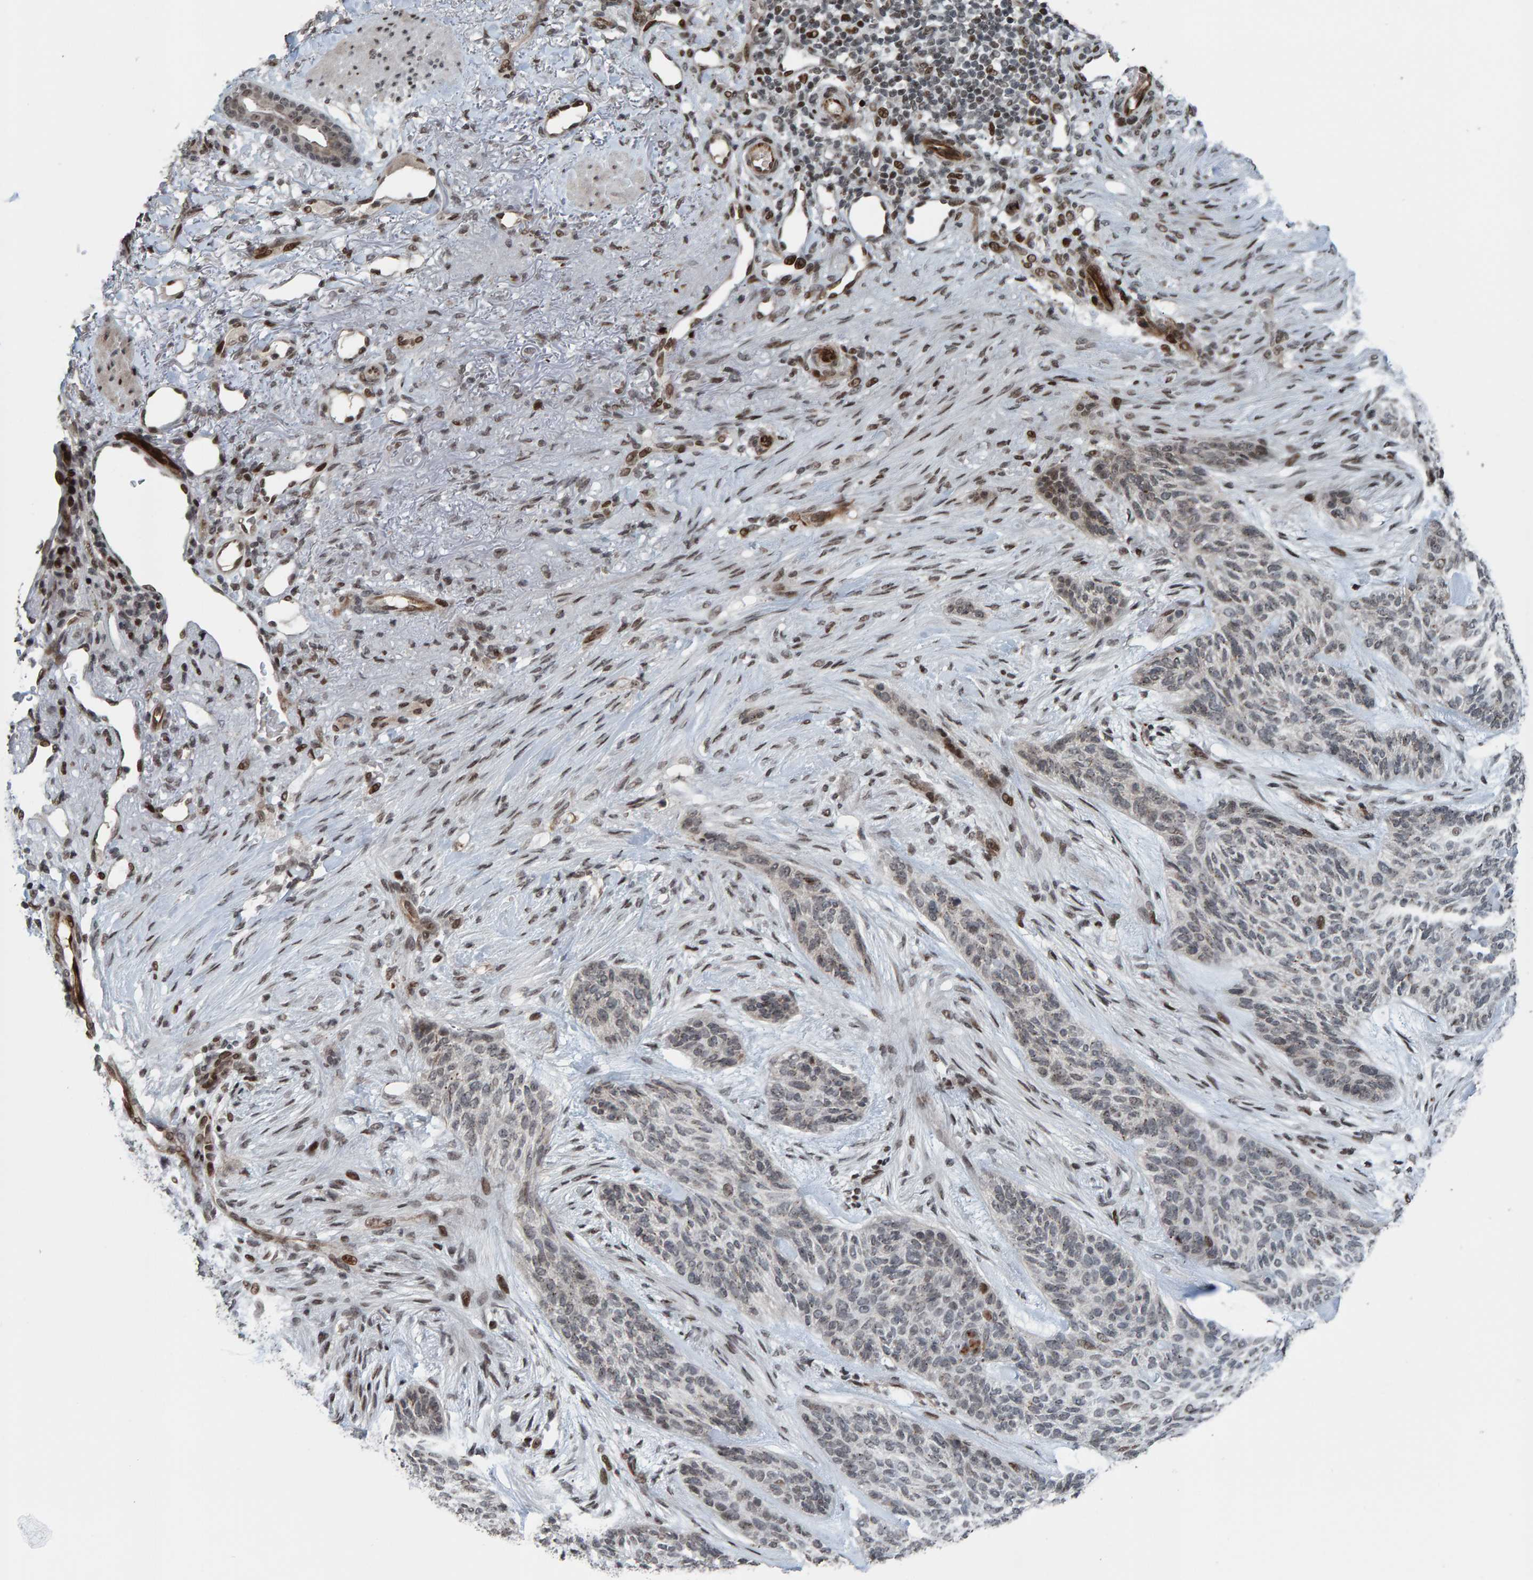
{"staining": {"intensity": "moderate", "quantity": "<25%", "location": "nuclear"}, "tissue": "skin cancer", "cell_type": "Tumor cells", "image_type": "cancer", "snomed": [{"axis": "morphology", "description": "Basal cell carcinoma"}, {"axis": "topography", "description": "Skin"}], "caption": "About <25% of tumor cells in skin cancer (basal cell carcinoma) demonstrate moderate nuclear protein expression as visualized by brown immunohistochemical staining.", "gene": "ZNF366", "patient": {"sex": "male", "age": 55}}